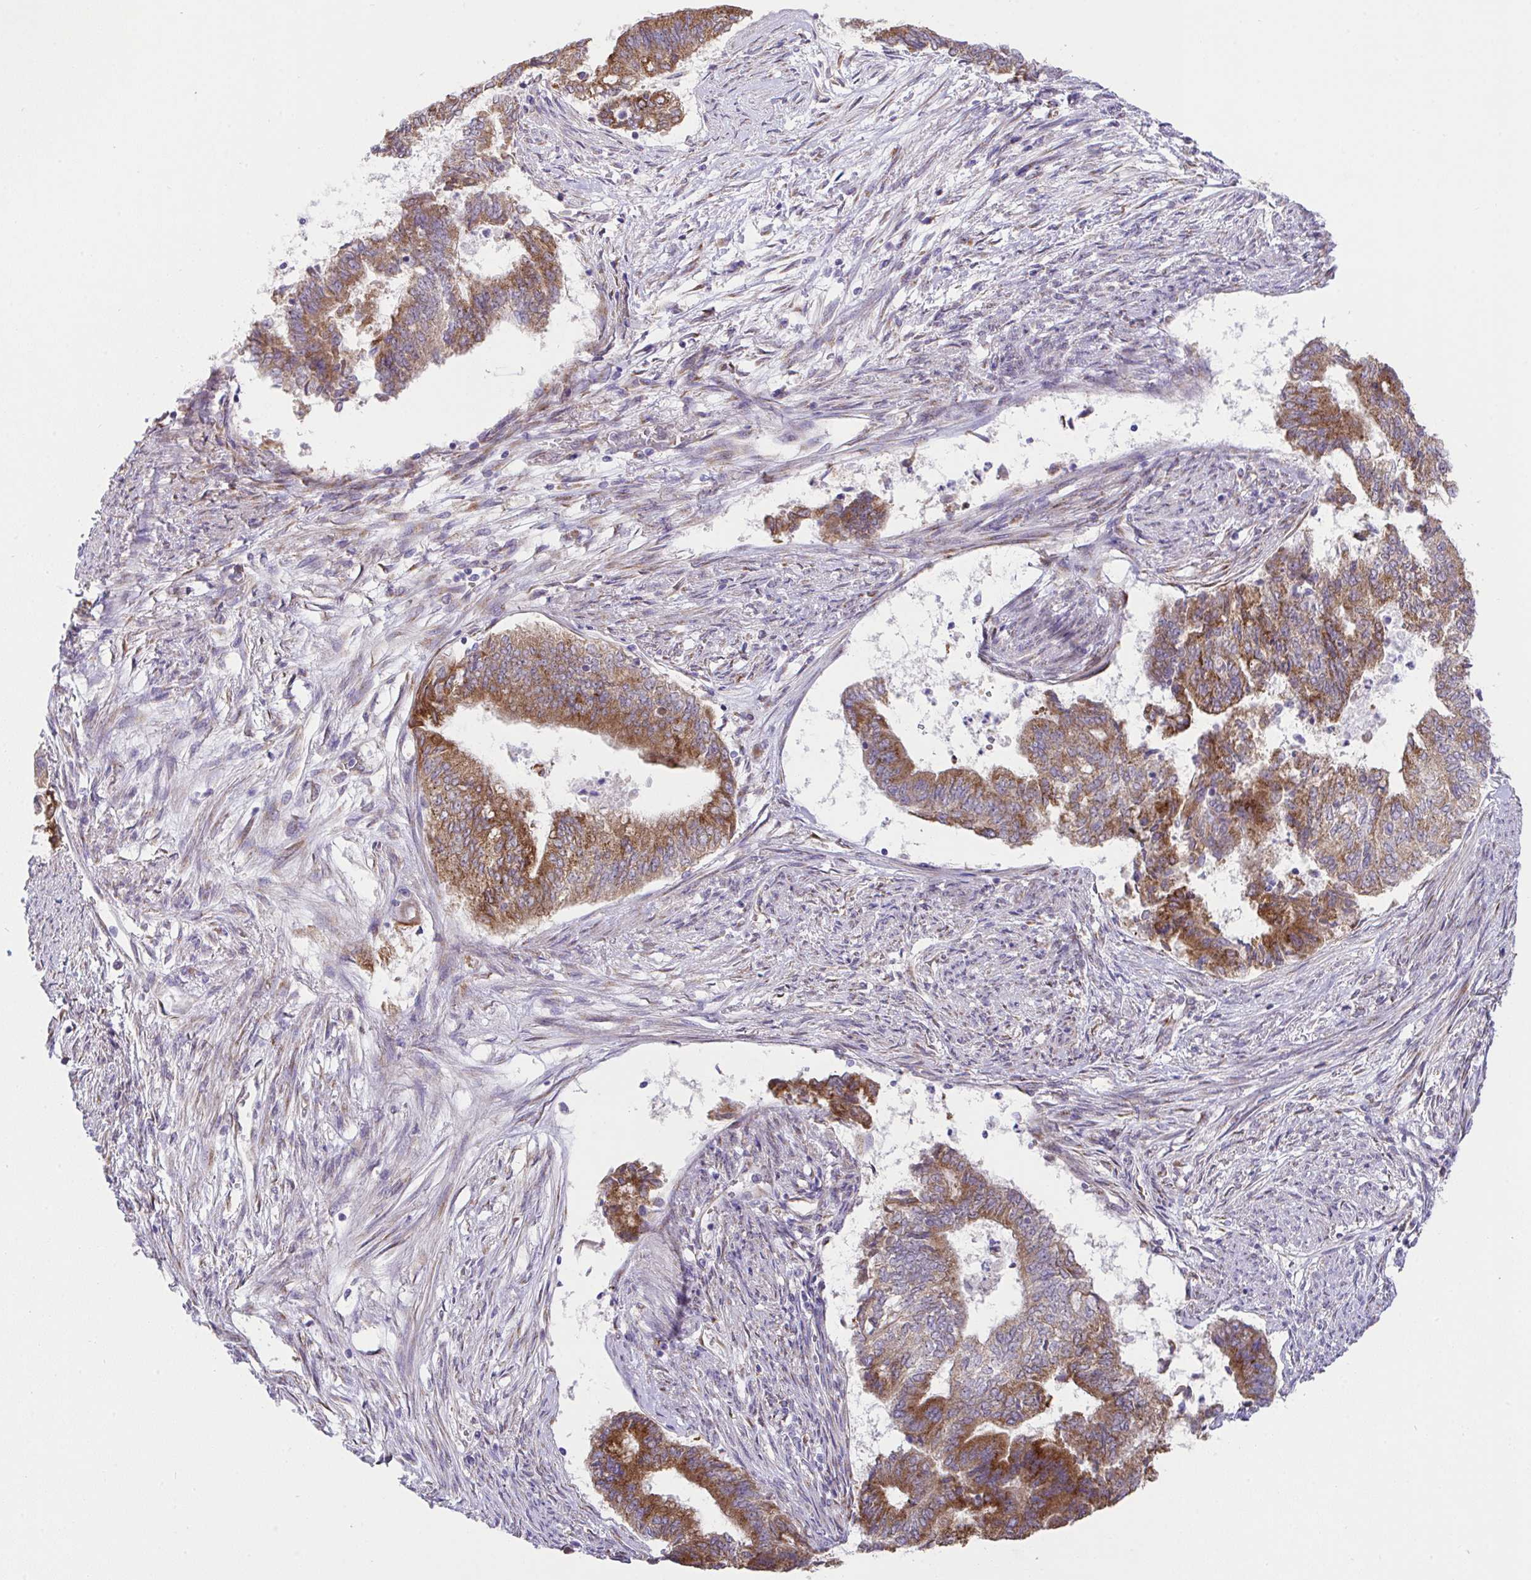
{"staining": {"intensity": "strong", "quantity": ">75%", "location": "cytoplasmic/membranous"}, "tissue": "endometrial cancer", "cell_type": "Tumor cells", "image_type": "cancer", "snomed": [{"axis": "morphology", "description": "Adenocarcinoma, NOS"}, {"axis": "topography", "description": "Endometrium"}], "caption": "Tumor cells display high levels of strong cytoplasmic/membranous staining in approximately >75% of cells in endometrial cancer (adenocarcinoma).", "gene": "MIA3", "patient": {"sex": "female", "age": 65}}